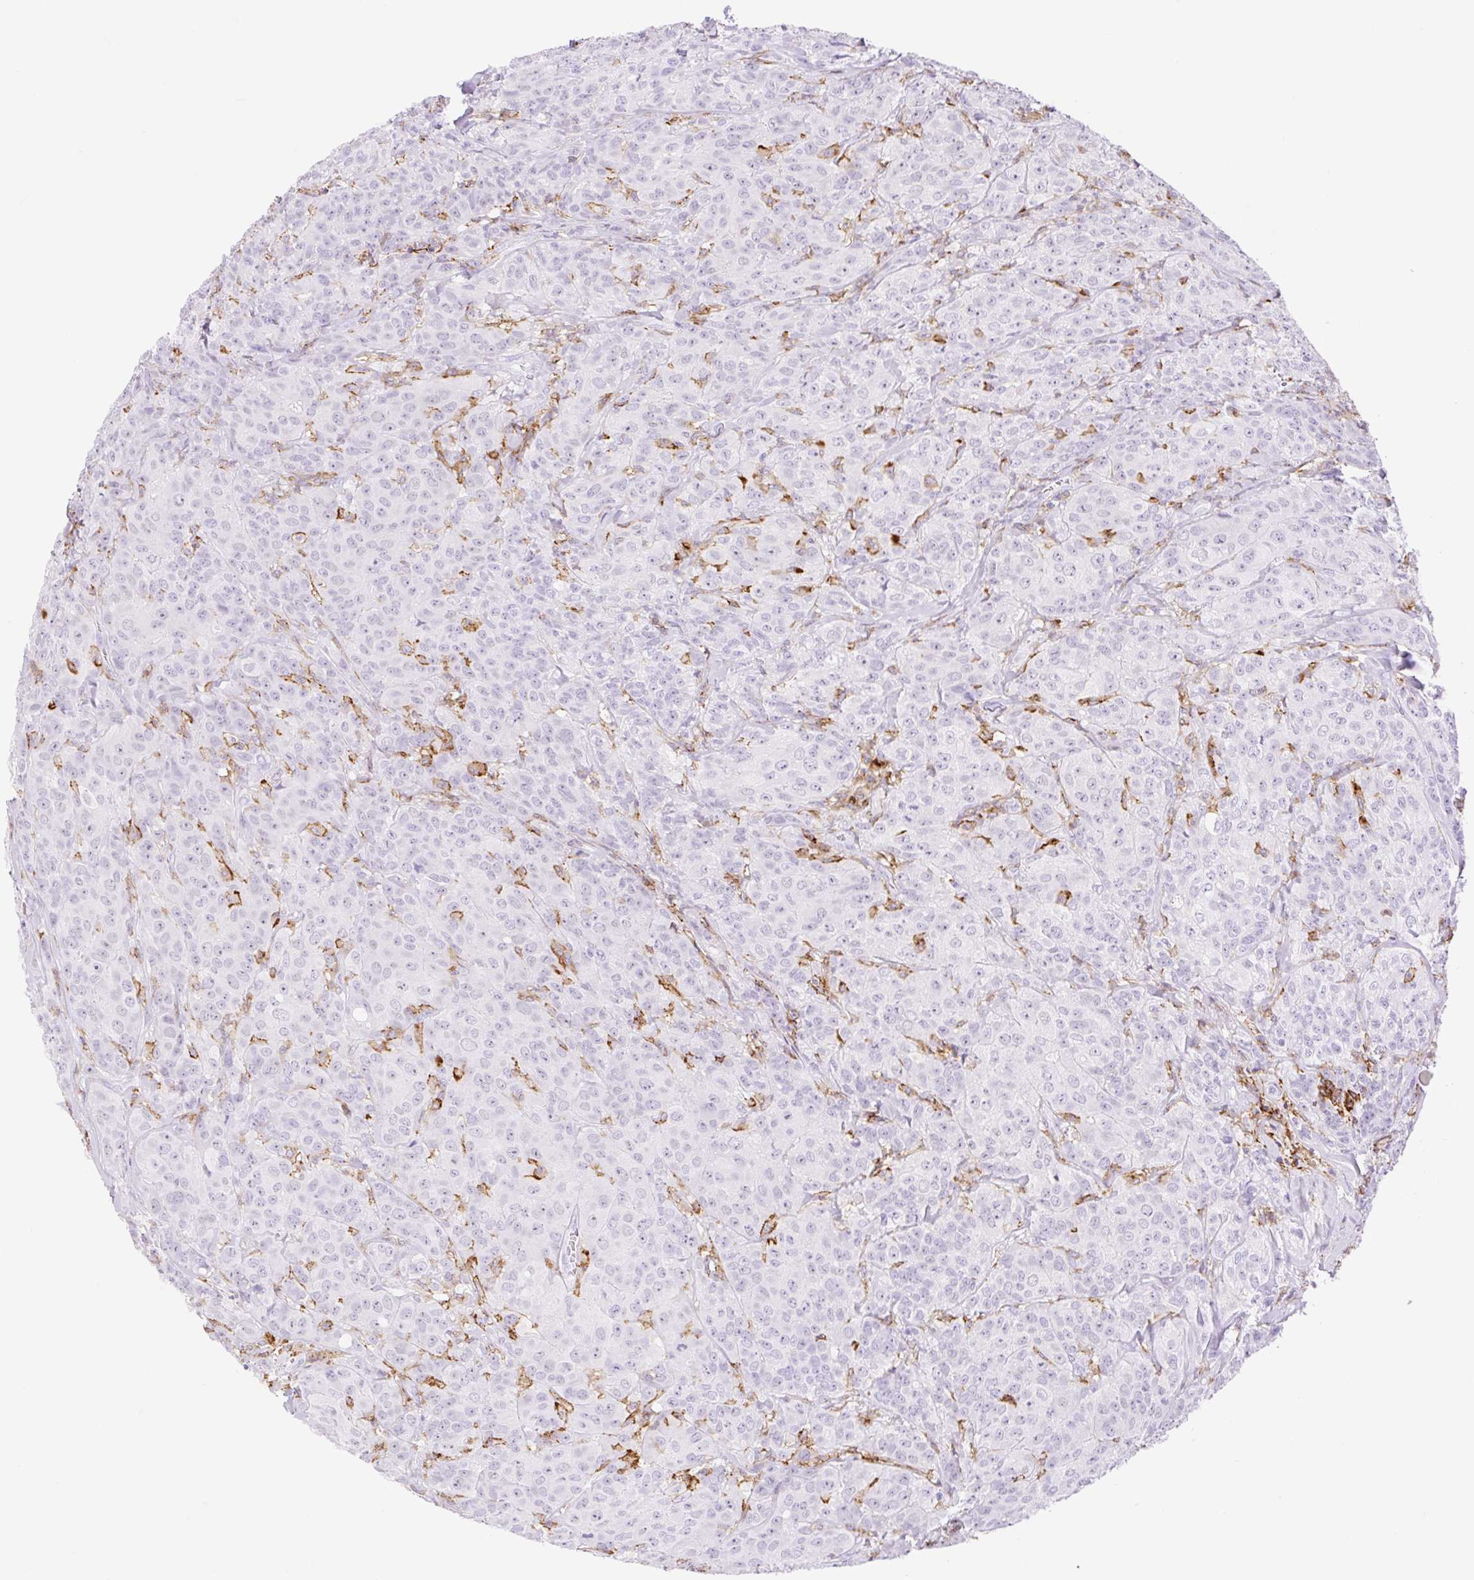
{"staining": {"intensity": "negative", "quantity": "none", "location": "none"}, "tissue": "breast cancer", "cell_type": "Tumor cells", "image_type": "cancer", "snomed": [{"axis": "morphology", "description": "Normal tissue, NOS"}, {"axis": "morphology", "description": "Duct carcinoma"}, {"axis": "topography", "description": "Breast"}], "caption": "Immunohistochemistry of human intraductal carcinoma (breast) exhibits no expression in tumor cells.", "gene": "SIGLEC1", "patient": {"sex": "female", "age": 43}}